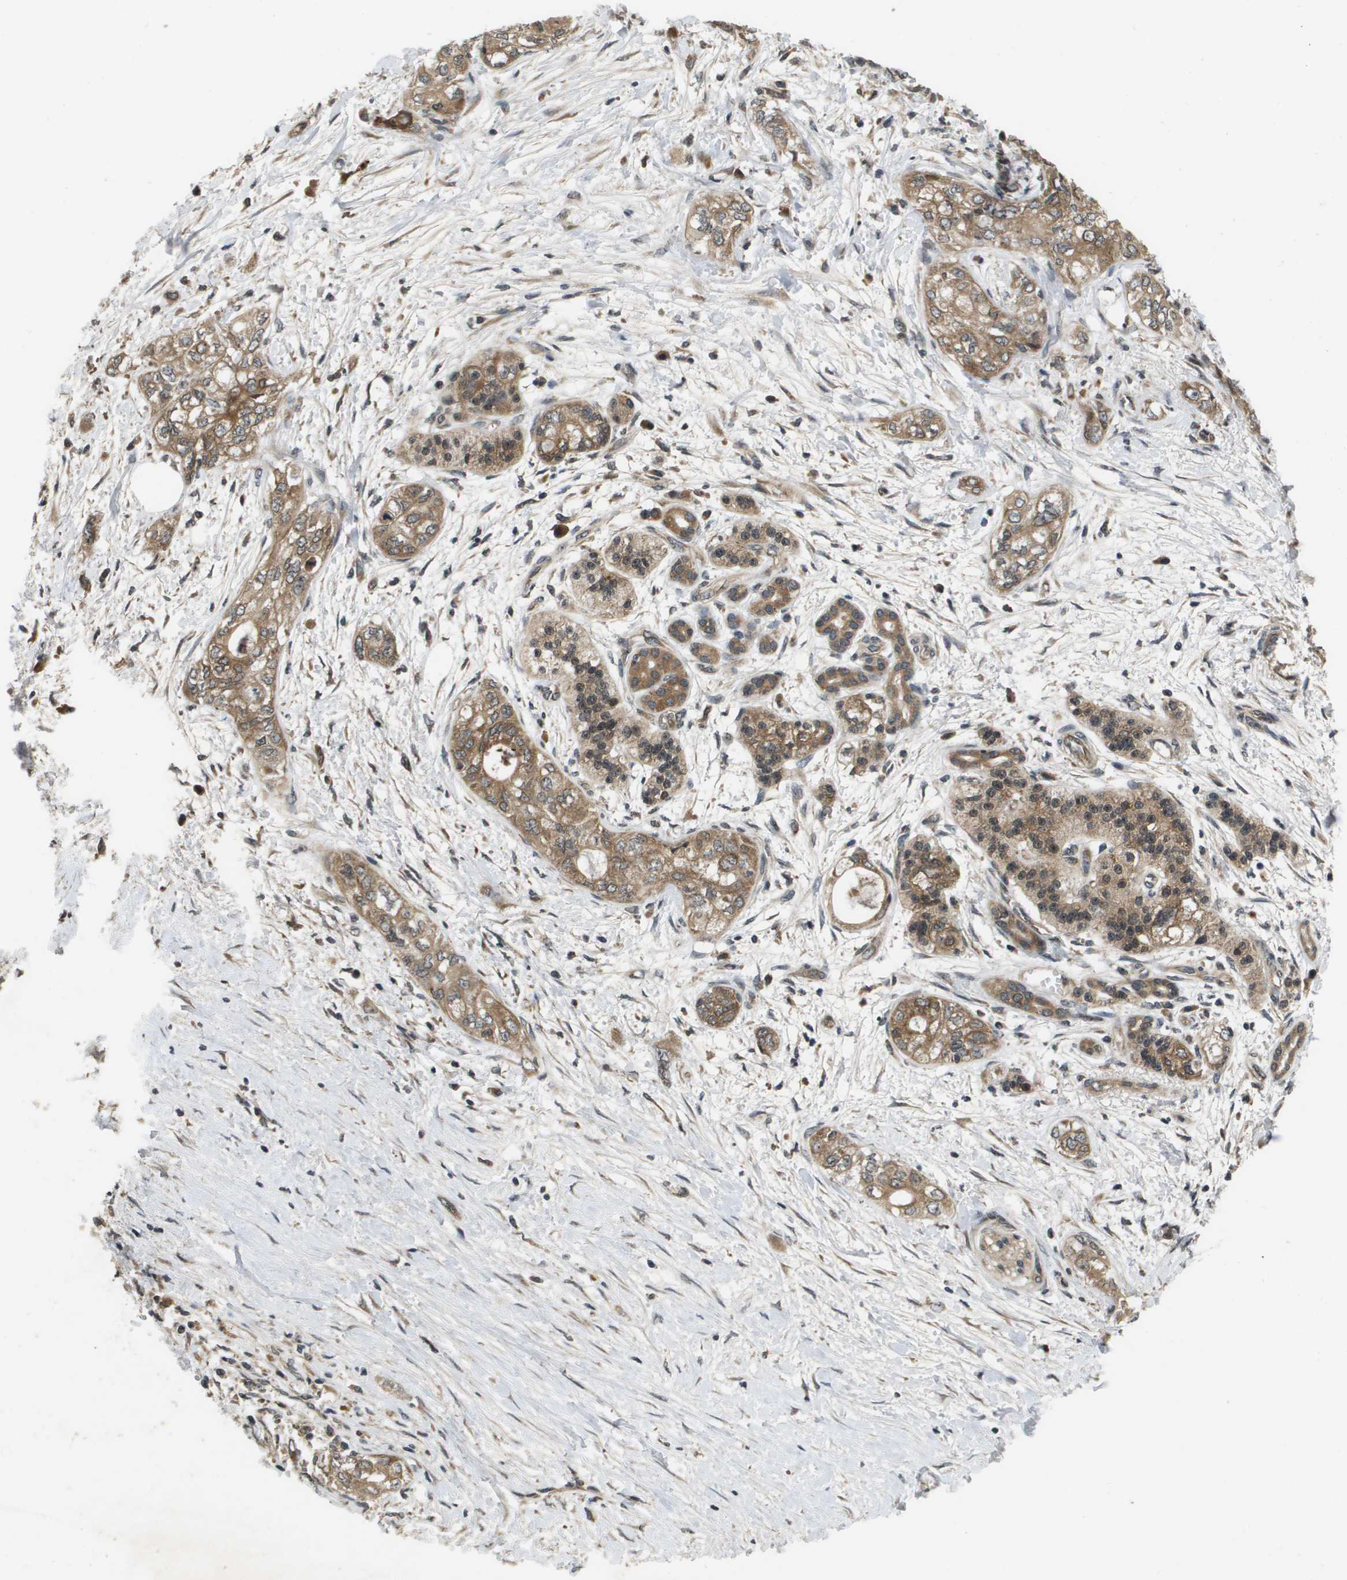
{"staining": {"intensity": "moderate", "quantity": ">75%", "location": "cytoplasmic/membranous"}, "tissue": "pancreatic cancer", "cell_type": "Tumor cells", "image_type": "cancer", "snomed": [{"axis": "morphology", "description": "Adenocarcinoma, NOS"}, {"axis": "topography", "description": "Pancreas"}], "caption": "Pancreatic cancer was stained to show a protein in brown. There is medium levels of moderate cytoplasmic/membranous expression in approximately >75% of tumor cells.", "gene": "SPTLC1", "patient": {"sex": "male", "age": 70}}